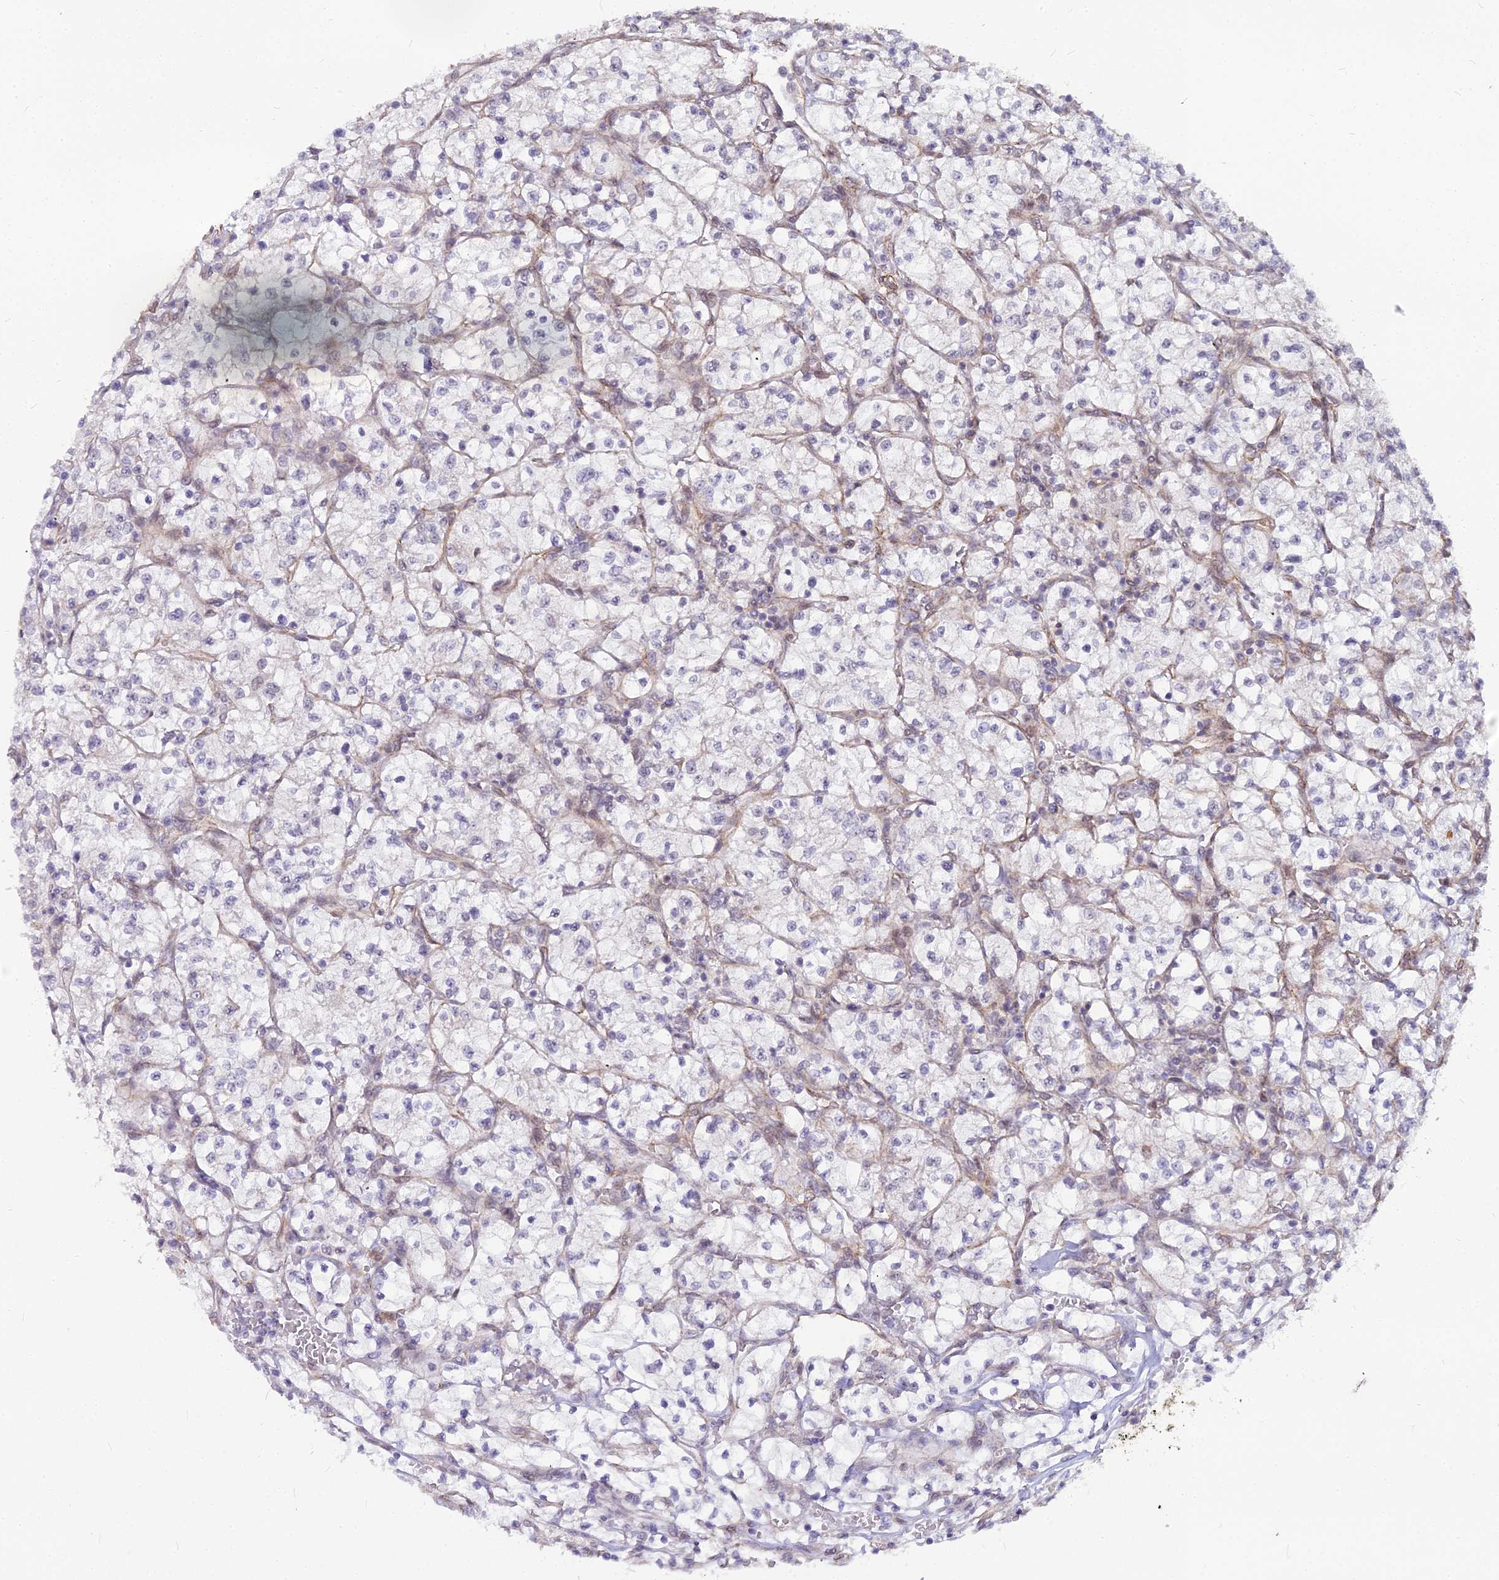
{"staining": {"intensity": "negative", "quantity": "none", "location": "none"}, "tissue": "renal cancer", "cell_type": "Tumor cells", "image_type": "cancer", "snomed": [{"axis": "morphology", "description": "Adenocarcinoma, NOS"}, {"axis": "topography", "description": "Kidney"}], "caption": "The IHC micrograph has no significant staining in tumor cells of renal adenocarcinoma tissue.", "gene": "YJU2", "patient": {"sex": "female", "age": 64}}